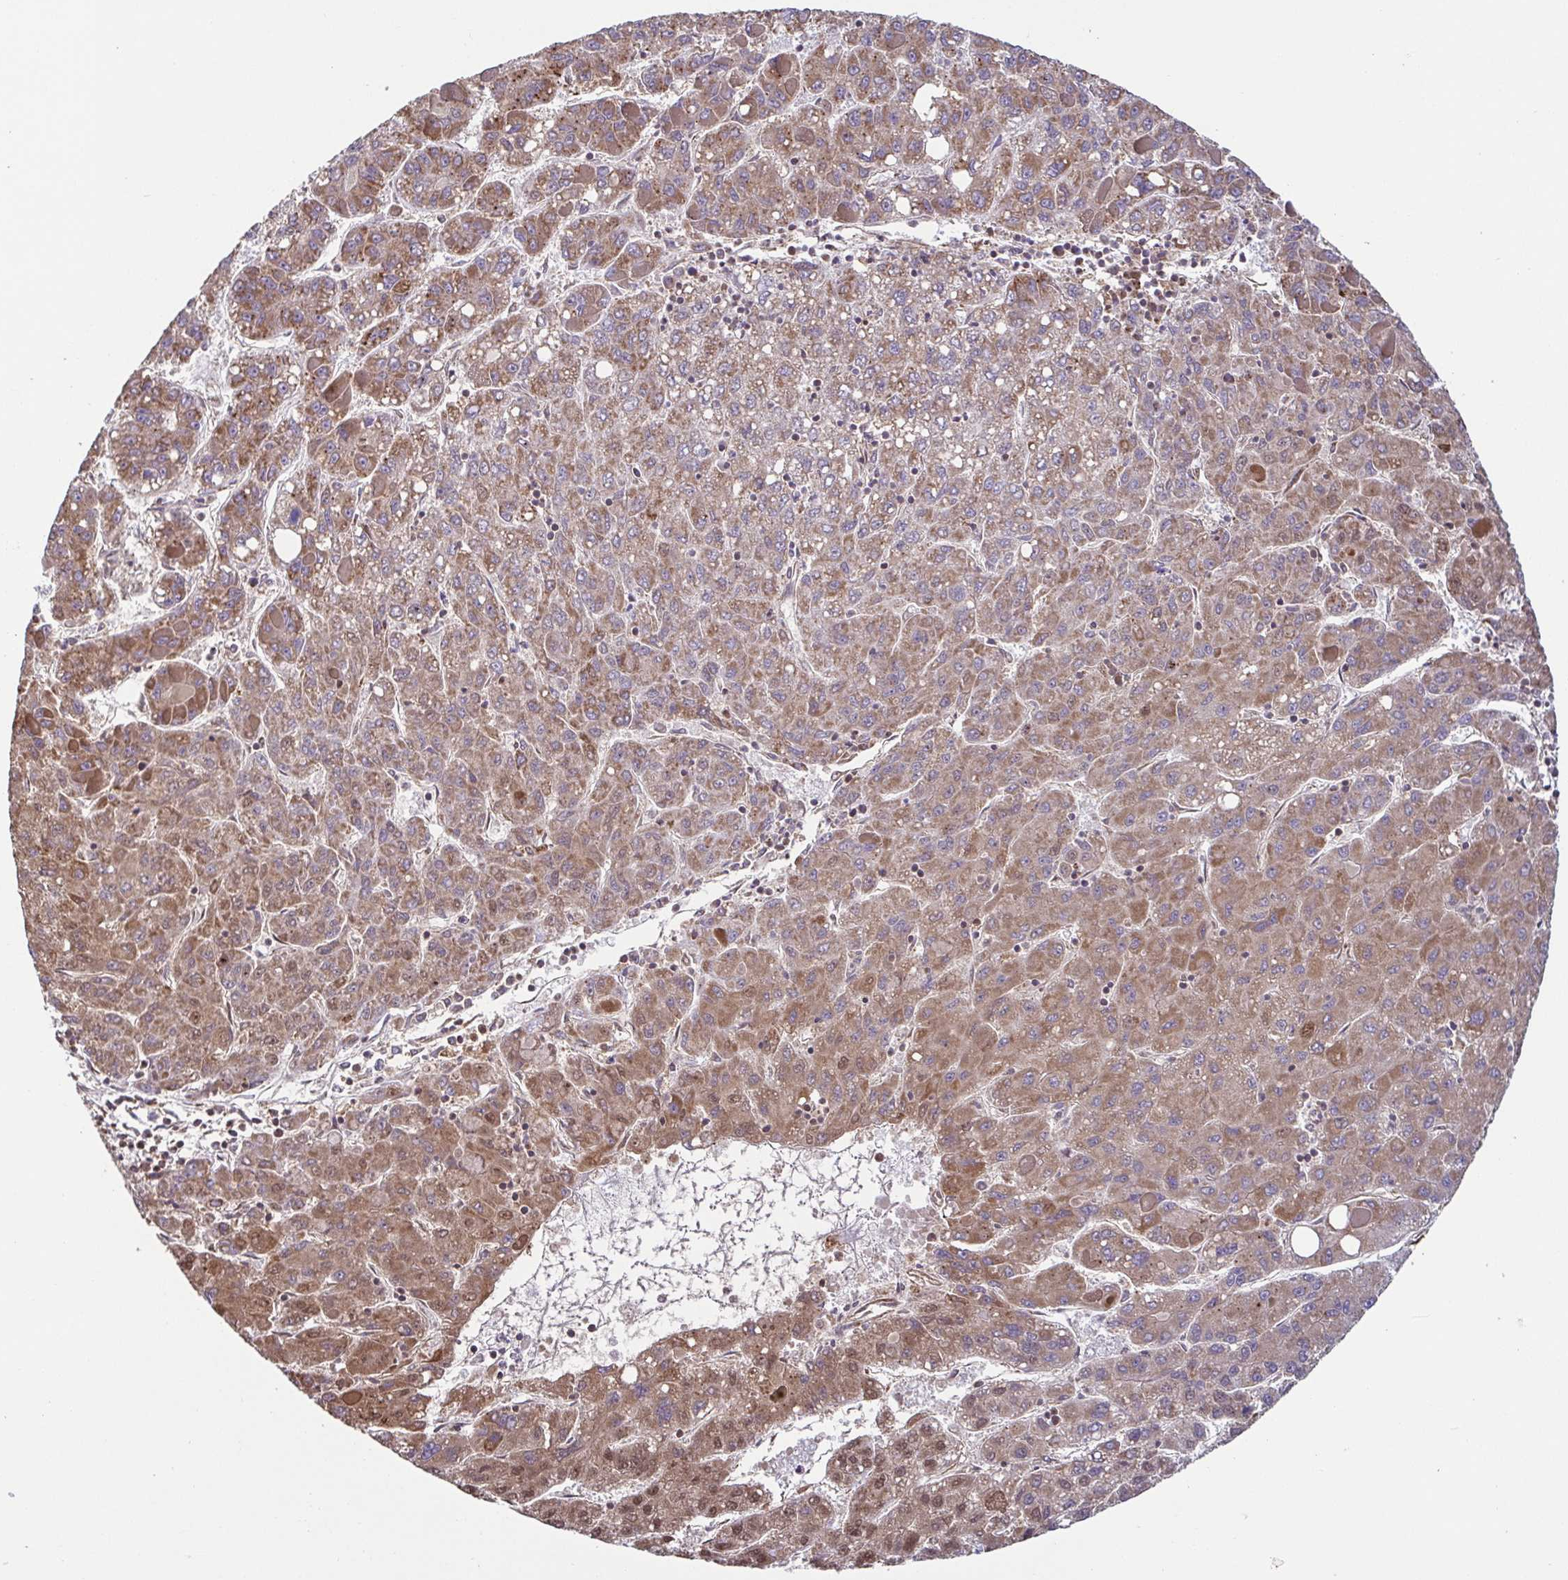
{"staining": {"intensity": "moderate", "quantity": "25%-75%", "location": "cytoplasmic/membranous"}, "tissue": "liver cancer", "cell_type": "Tumor cells", "image_type": "cancer", "snomed": [{"axis": "morphology", "description": "Carcinoma, Hepatocellular, NOS"}, {"axis": "topography", "description": "Liver"}], "caption": "Immunohistochemistry (IHC) of hepatocellular carcinoma (liver) exhibits medium levels of moderate cytoplasmic/membranous positivity in about 25%-75% of tumor cells.", "gene": "DIP2B", "patient": {"sex": "female", "age": 82}}